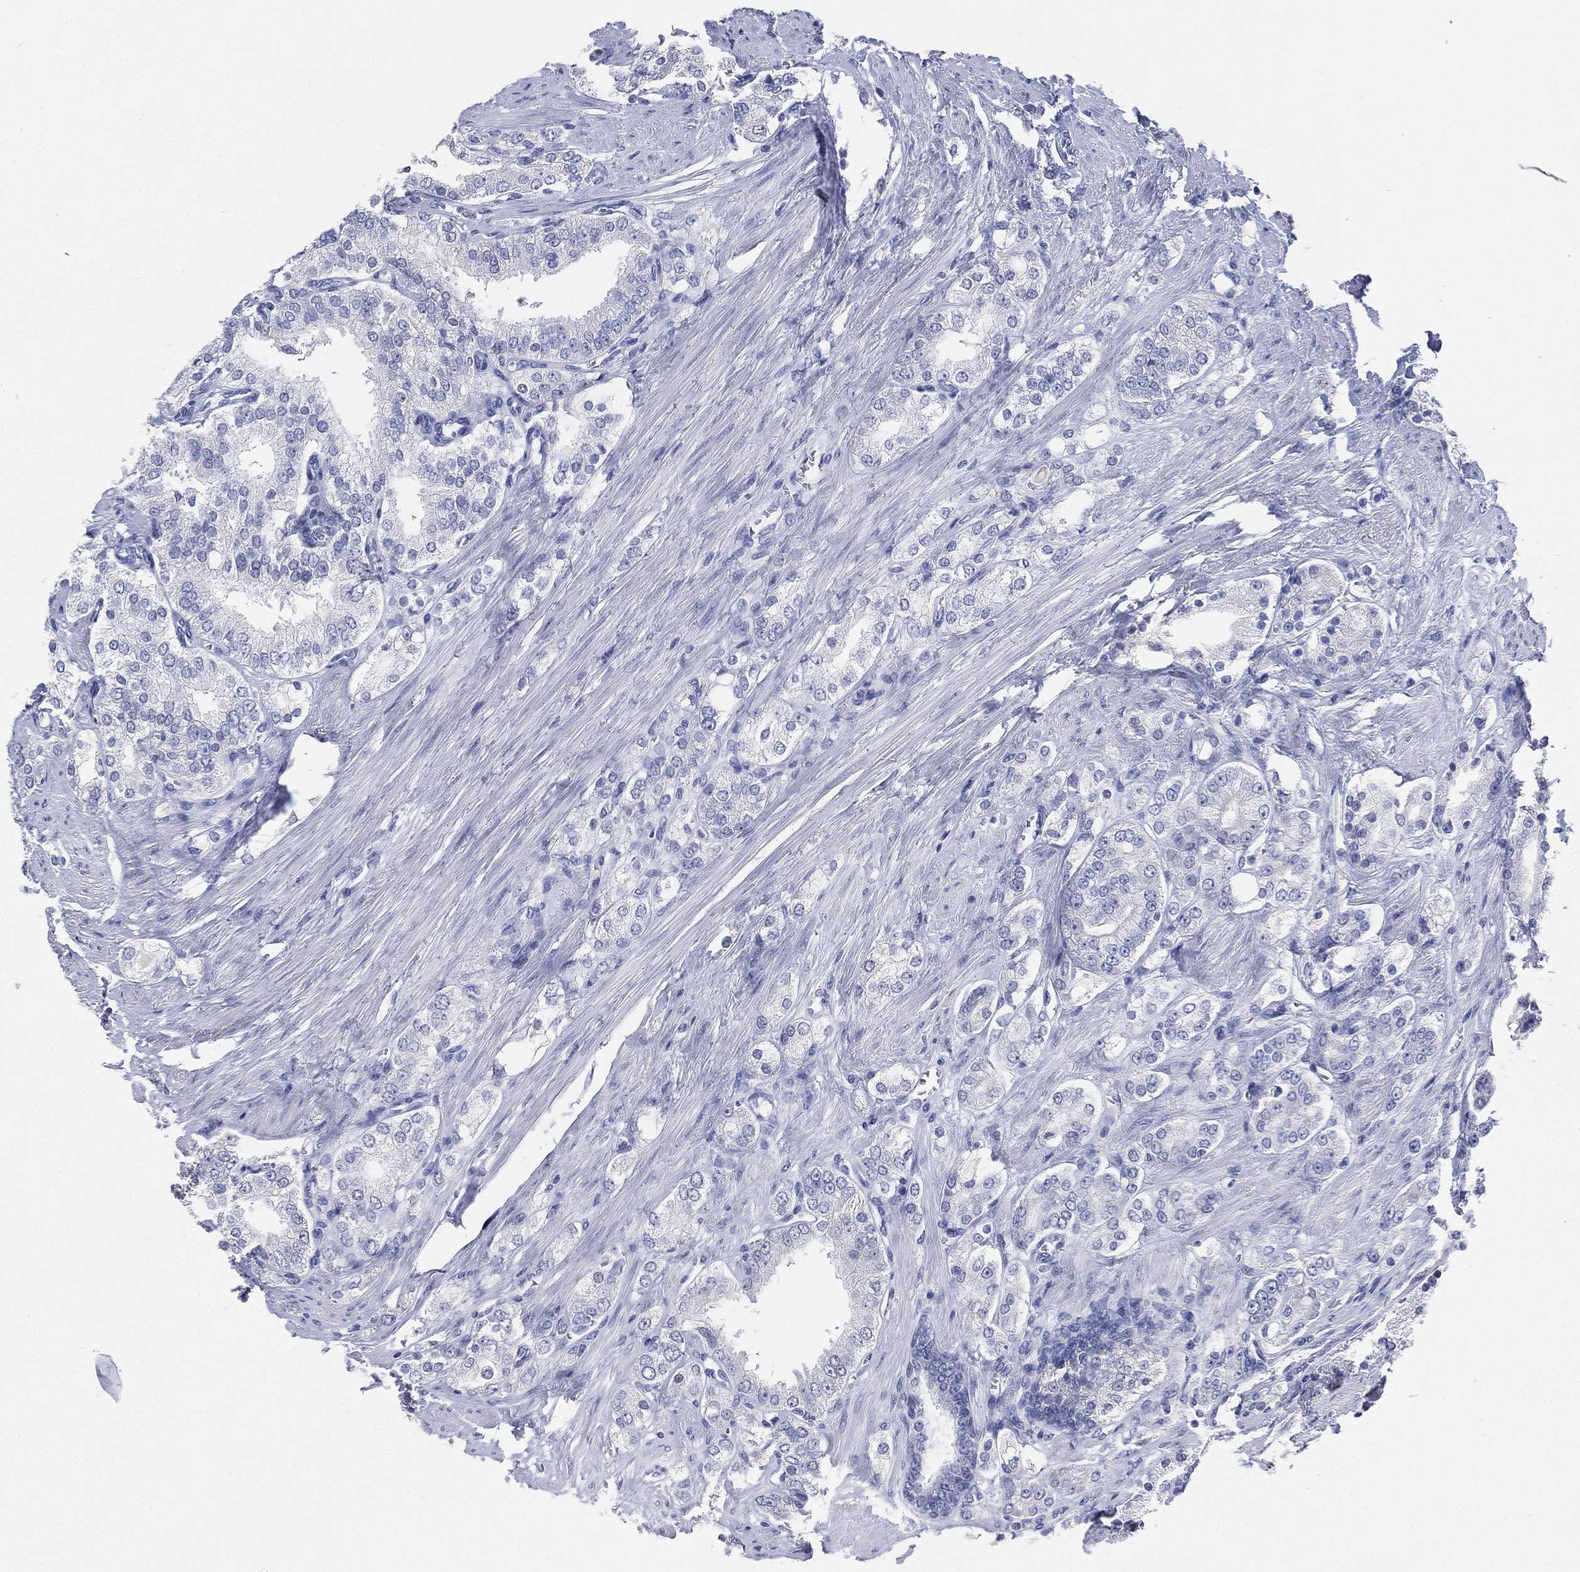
{"staining": {"intensity": "negative", "quantity": "none", "location": "none"}, "tissue": "prostate cancer", "cell_type": "Tumor cells", "image_type": "cancer", "snomed": [{"axis": "morphology", "description": "Adenocarcinoma, NOS"}, {"axis": "topography", "description": "Prostate and seminal vesicle, NOS"}, {"axis": "topography", "description": "Prostate"}], "caption": "Prostate cancer (adenocarcinoma) was stained to show a protein in brown. There is no significant expression in tumor cells.", "gene": "IYD", "patient": {"sex": "male", "age": 67}}